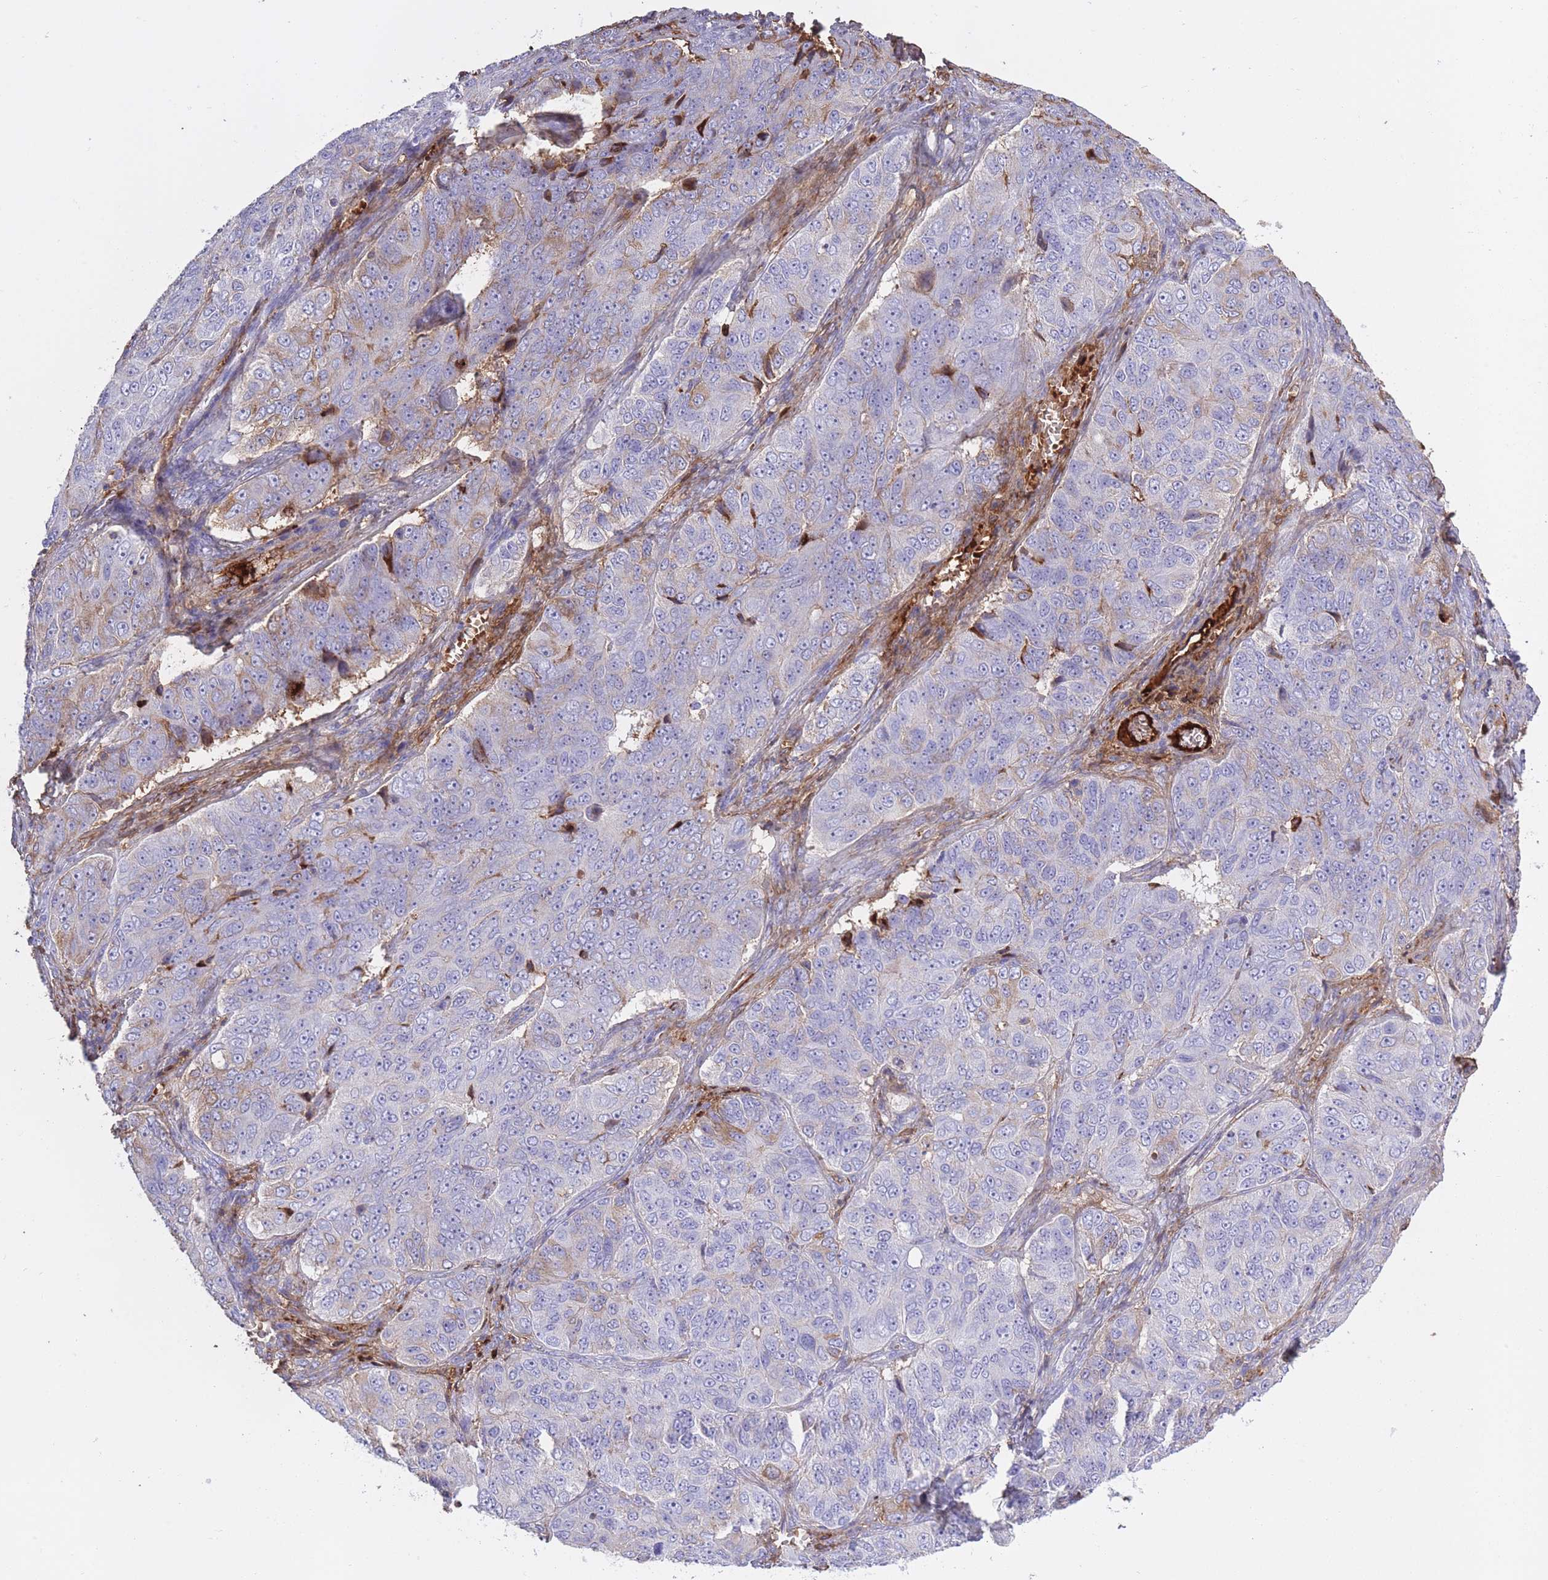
{"staining": {"intensity": "weak", "quantity": "<25%", "location": "cytoplasmic/membranous"}, "tissue": "ovarian cancer", "cell_type": "Tumor cells", "image_type": "cancer", "snomed": [{"axis": "morphology", "description": "Carcinoma, endometroid"}, {"axis": "topography", "description": "Ovary"}], "caption": "DAB immunohistochemical staining of human ovarian cancer (endometroid carcinoma) exhibits no significant staining in tumor cells.", "gene": "AP3S2", "patient": {"sex": "female", "age": 51}}